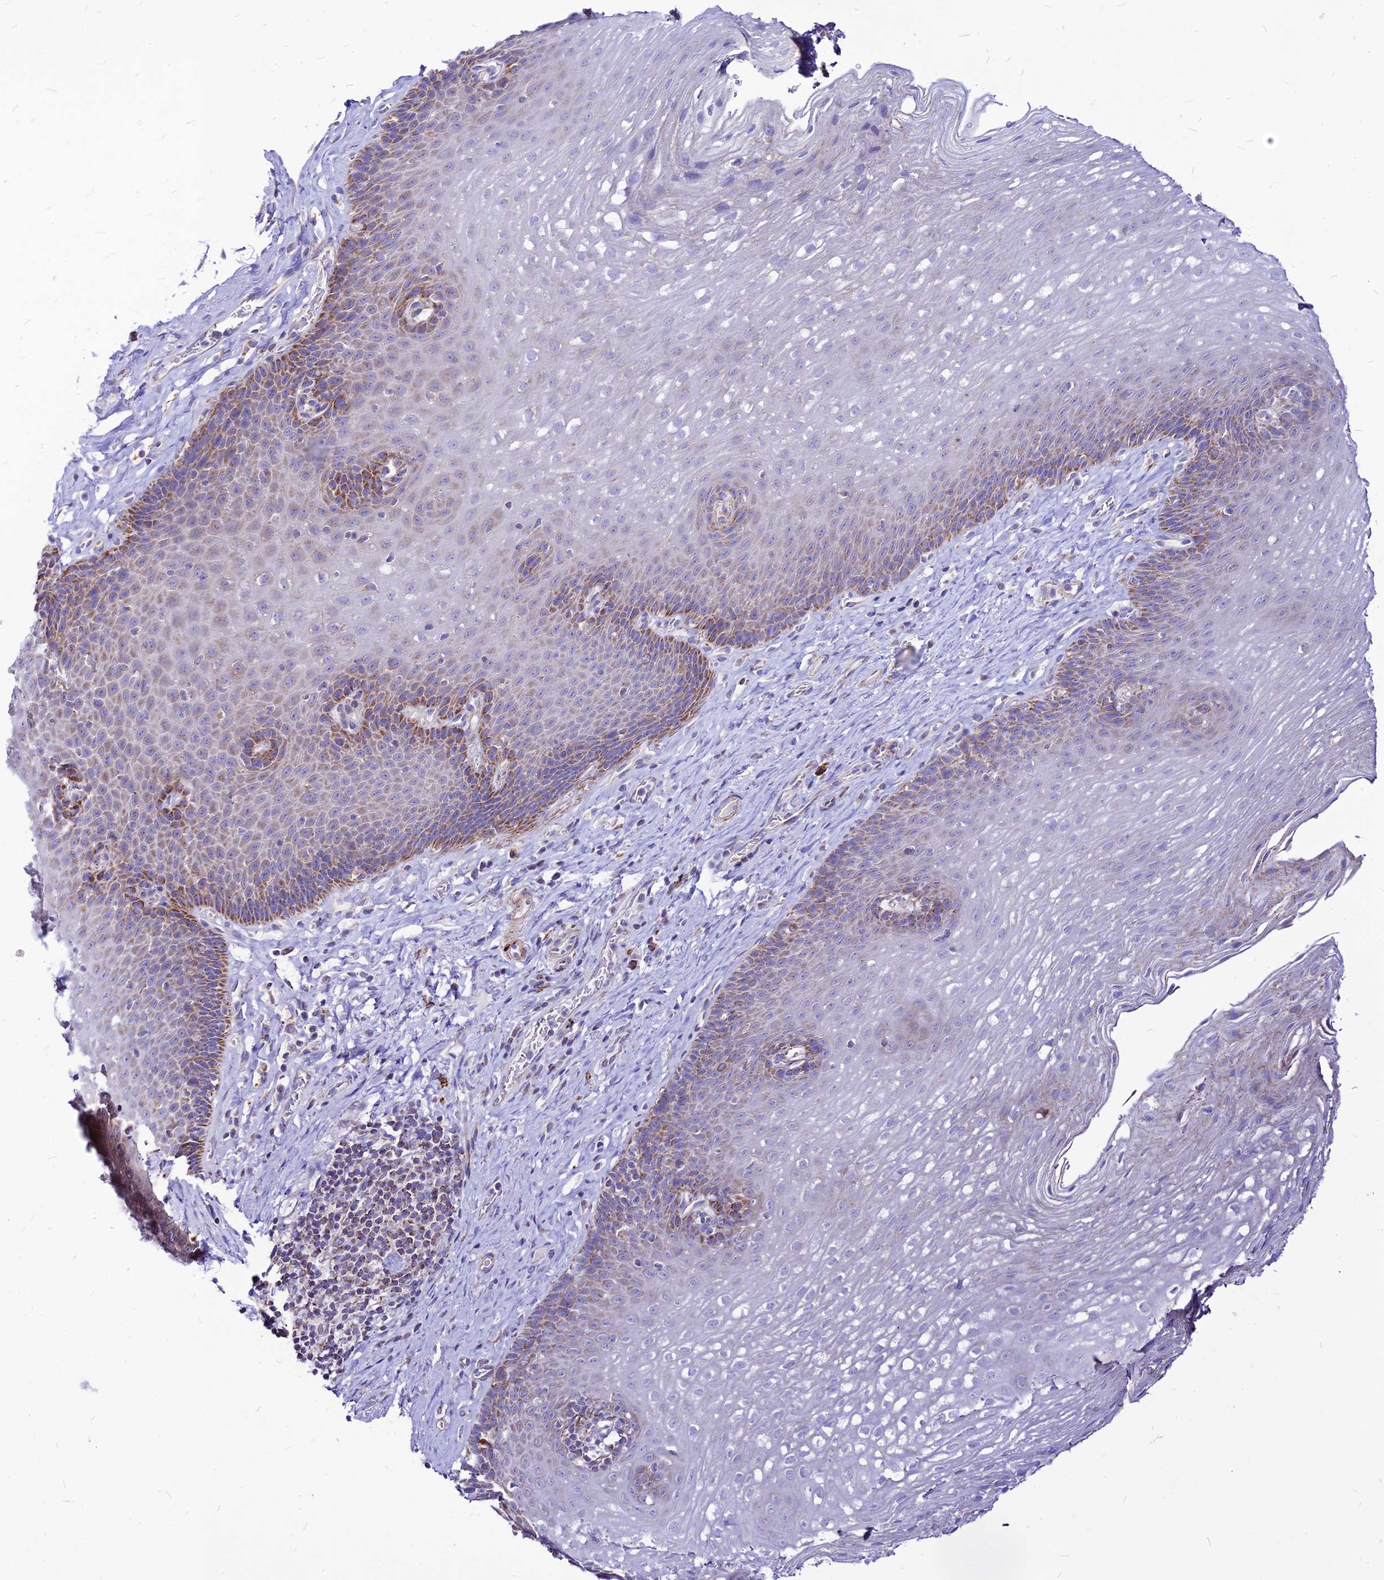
{"staining": {"intensity": "moderate", "quantity": "25%-75%", "location": "cytoplasmic/membranous"}, "tissue": "esophagus", "cell_type": "Squamous epithelial cells", "image_type": "normal", "snomed": [{"axis": "morphology", "description": "Normal tissue, NOS"}, {"axis": "topography", "description": "Esophagus"}], "caption": "Protein staining displays moderate cytoplasmic/membranous staining in approximately 25%-75% of squamous epithelial cells in normal esophagus.", "gene": "ECI1", "patient": {"sex": "male", "age": 60}}